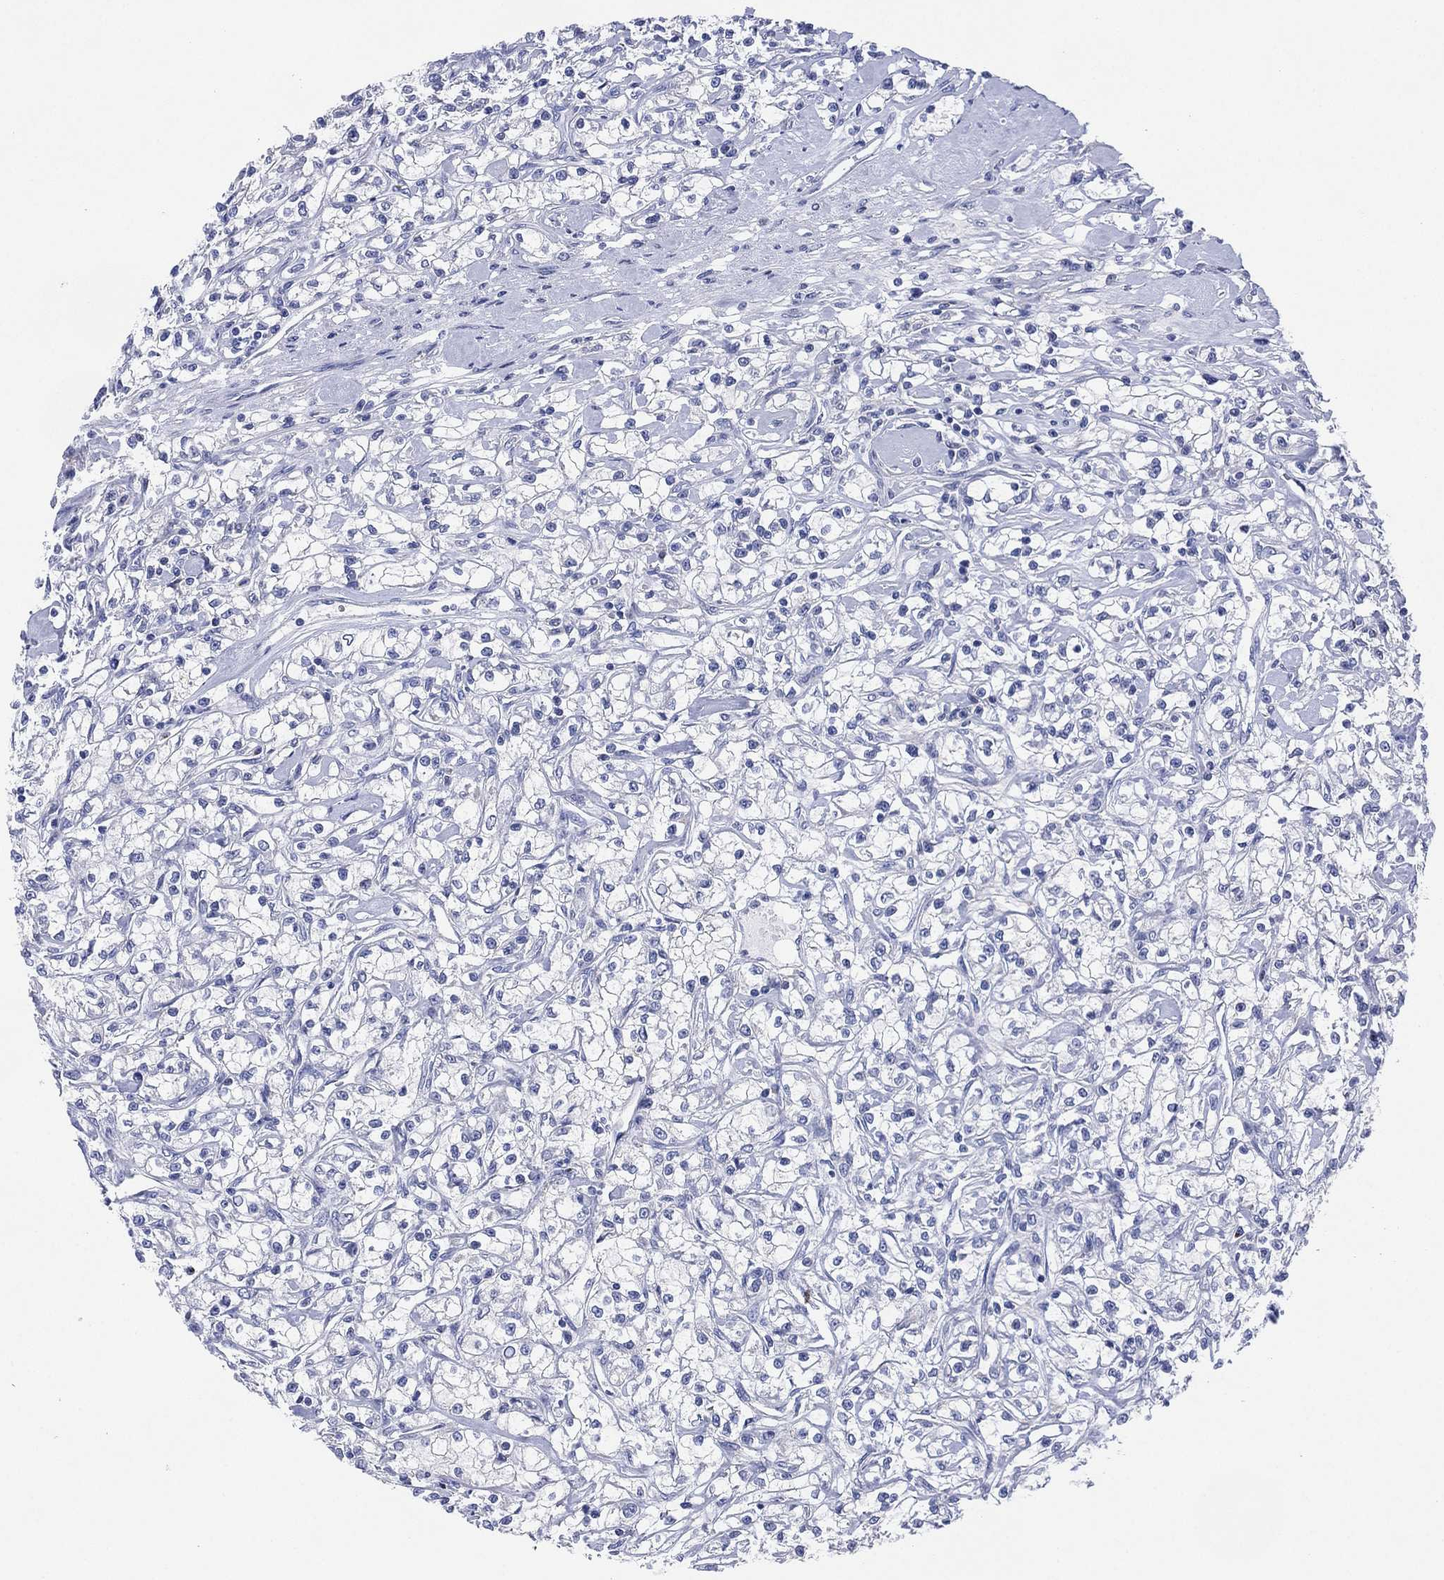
{"staining": {"intensity": "negative", "quantity": "none", "location": "none"}, "tissue": "renal cancer", "cell_type": "Tumor cells", "image_type": "cancer", "snomed": [{"axis": "morphology", "description": "Adenocarcinoma, NOS"}, {"axis": "topography", "description": "Kidney"}], "caption": "IHC image of neoplastic tissue: human adenocarcinoma (renal) stained with DAB (3,3'-diaminobenzidine) exhibits no significant protein staining in tumor cells.", "gene": "CHRNA3", "patient": {"sex": "female", "age": 59}}